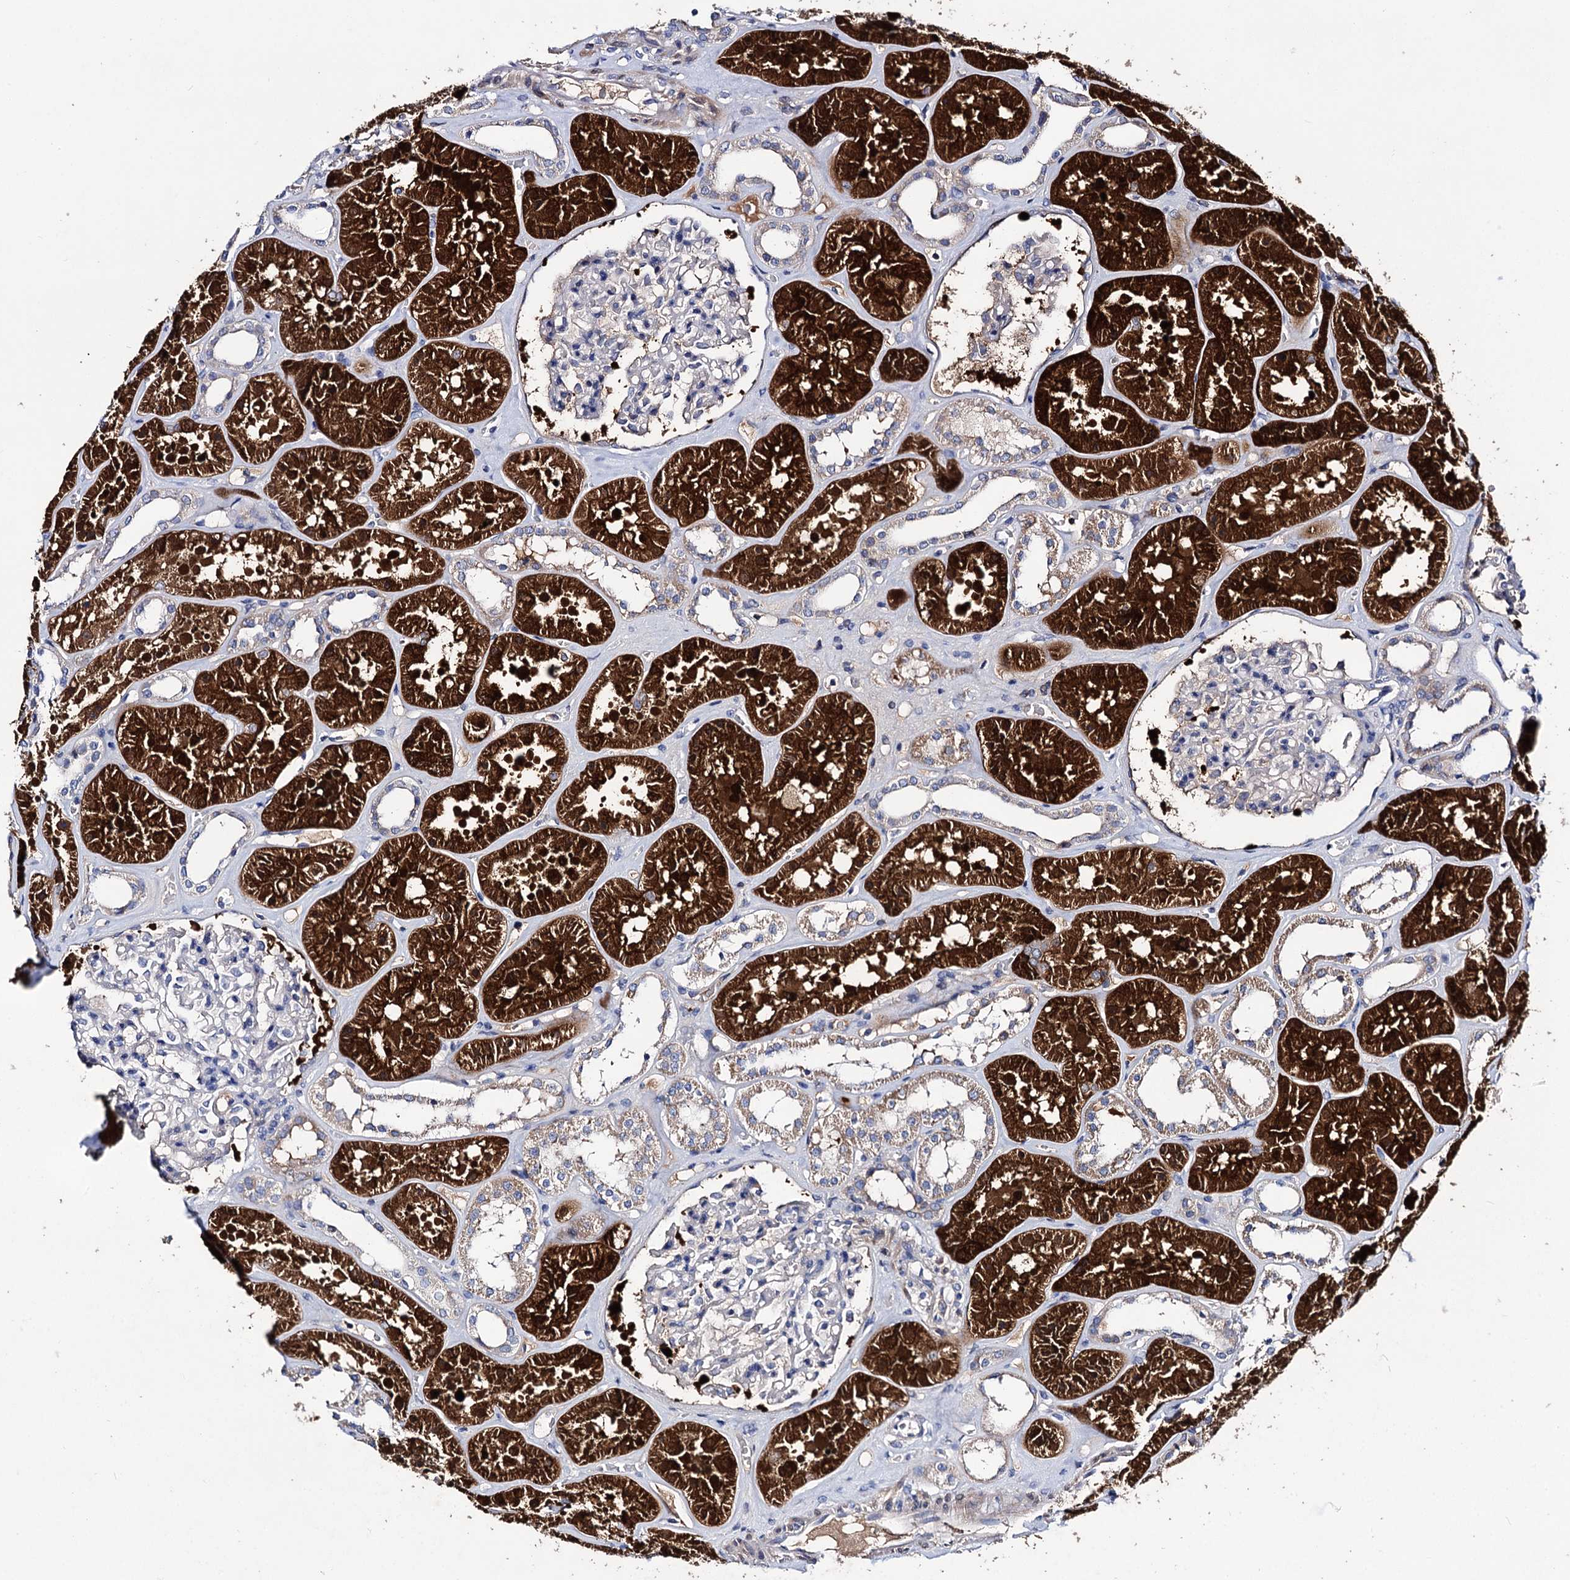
{"staining": {"intensity": "negative", "quantity": "none", "location": "none"}, "tissue": "kidney", "cell_type": "Cells in glomeruli", "image_type": "normal", "snomed": [{"axis": "morphology", "description": "Normal tissue, NOS"}, {"axis": "topography", "description": "Kidney"}], "caption": "IHC micrograph of benign human kidney stained for a protein (brown), which exhibits no positivity in cells in glomeruli. (DAB (3,3'-diaminobenzidine) immunohistochemistry (IHC), high magnification).", "gene": "CLPB", "patient": {"sex": "female", "age": 41}}